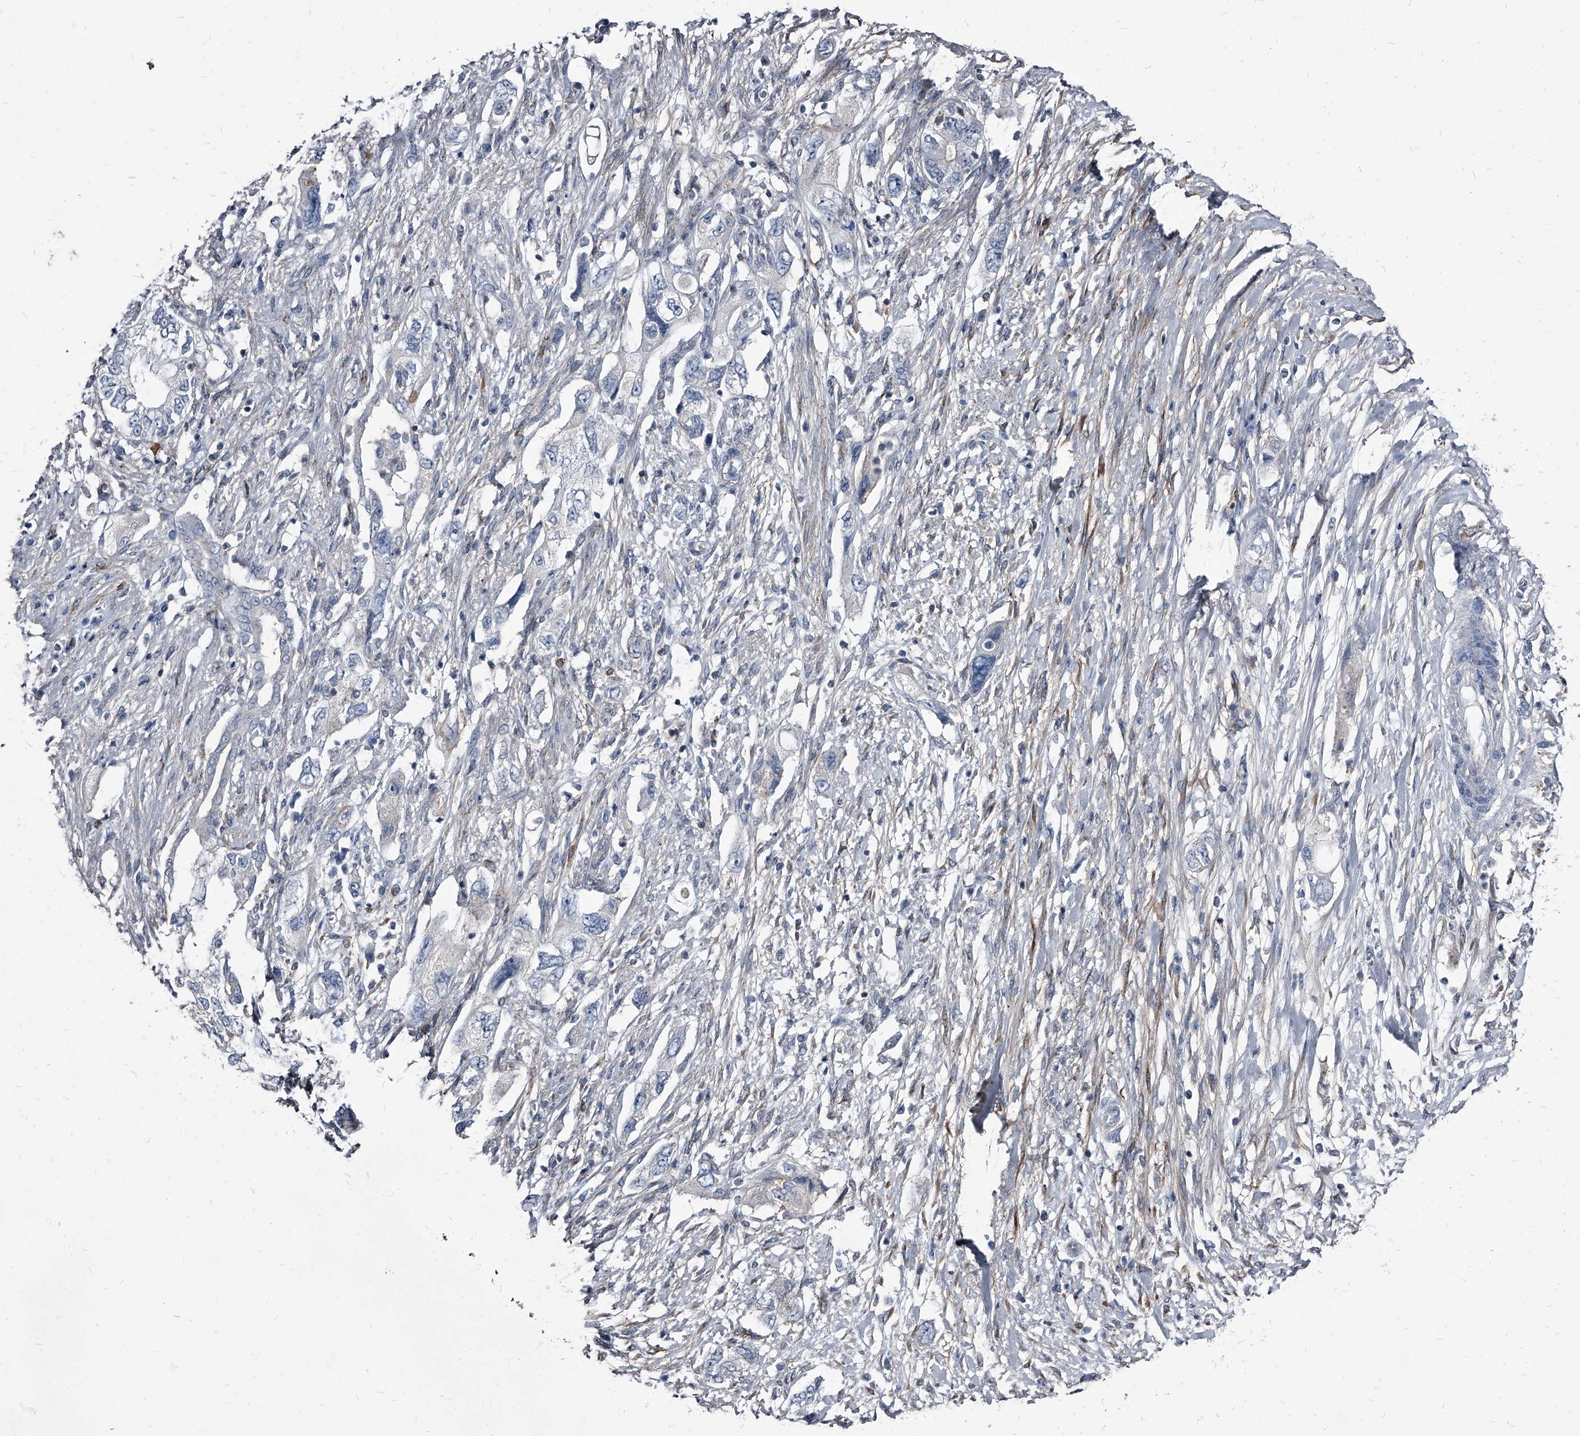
{"staining": {"intensity": "negative", "quantity": "none", "location": "none"}, "tissue": "pancreatic cancer", "cell_type": "Tumor cells", "image_type": "cancer", "snomed": [{"axis": "morphology", "description": "Adenocarcinoma, NOS"}, {"axis": "topography", "description": "Pancreas"}], "caption": "An image of human adenocarcinoma (pancreatic) is negative for staining in tumor cells.", "gene": "PGLYRP3", "patient": {"sex": "female", "age": 73}}